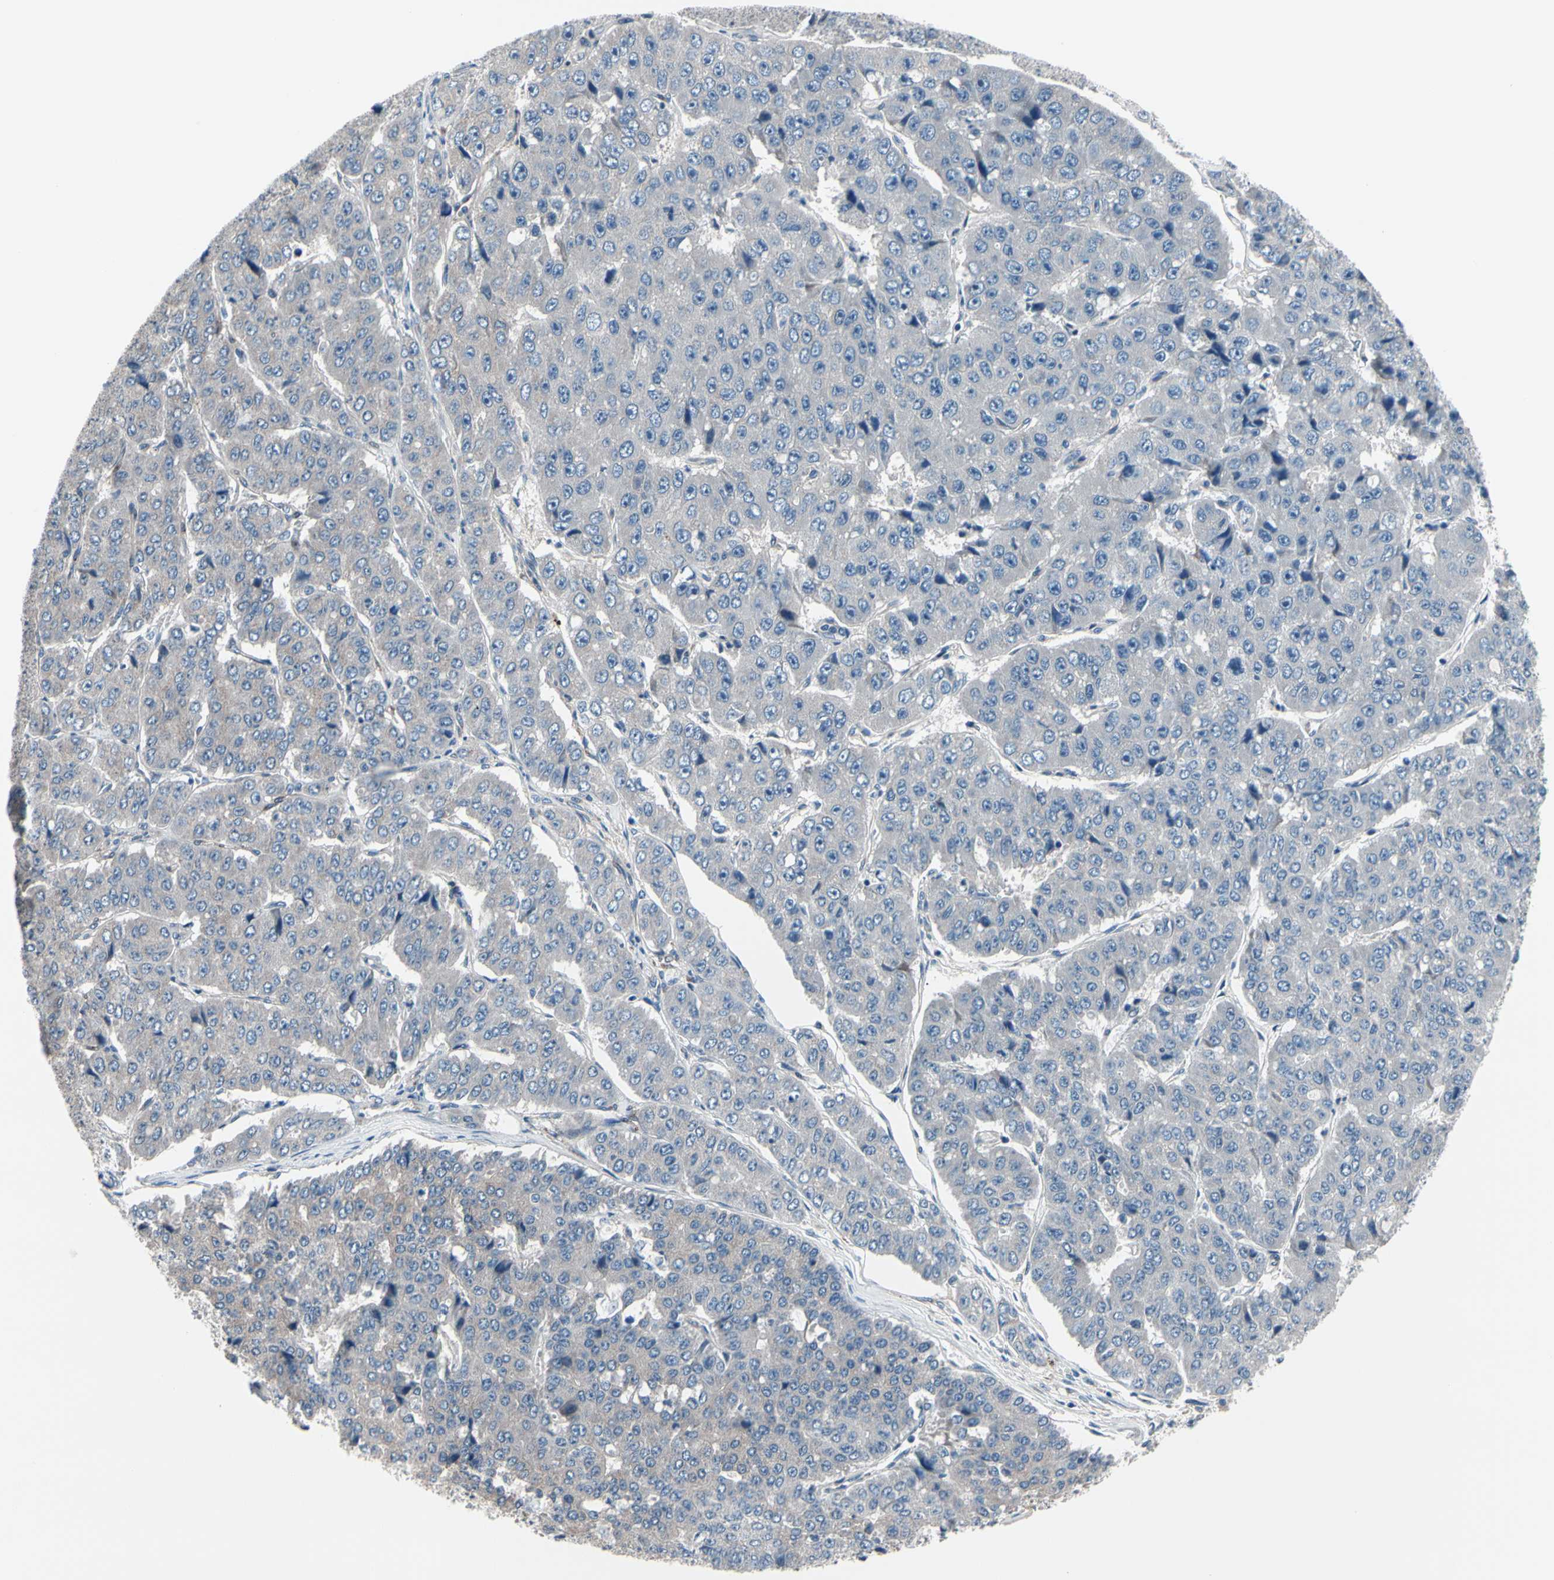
{"staining": {"intensity": "negative", "quantity": "none", "location": "none"}, "tissue": "pancreatic cancer", "cell_type": "Tumor cells", "image_type": "cancer", "snomed": [{"axis": "morphology", "description": "Adenocarcinoma, NOS"}, {"axis": "topography", "description": "Pancreas"}], "caption": "Micrograph shows no significant protein staining in tumor cells of pancreatic adenocarcinoma.", "gene": "PRKAR2B", "patient": {"sex": "male", "age": 50}}